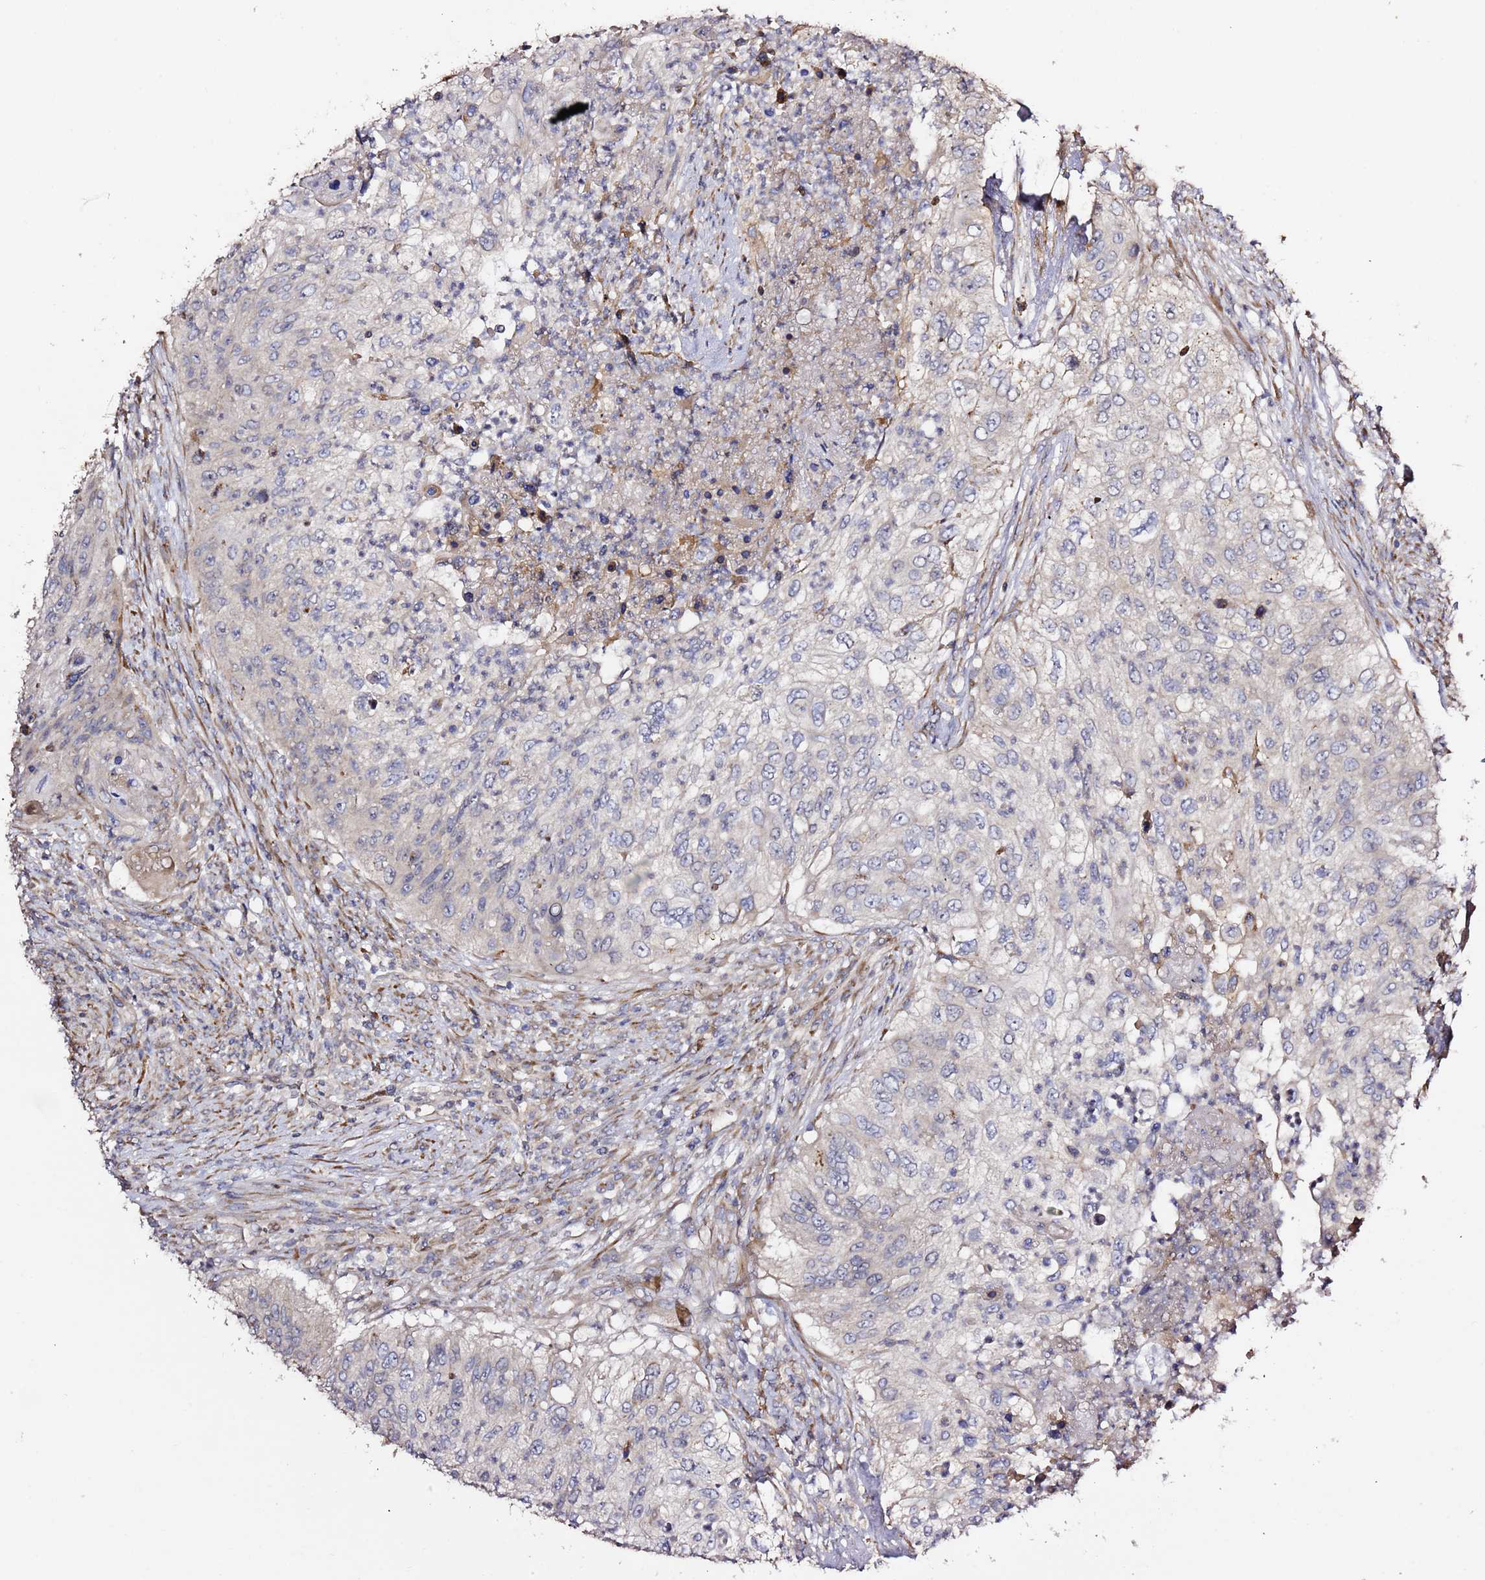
{"staining": {"intensity": "negative", "quantity": "none", "location": "none"}, "tissue": "urothelial cancer", "cell_type": "Tumor cells", "image_type": "cancer", "snomed": [{"axis": "morphology", "description": "Urothelial carcinoma, High grade"}, {"axis": "topography", "description": "Urinary bladder"}], "caption": "This is an IHC image of human urothelial cancer. There is no positivity in tumor cells.", "gene": "HSD17B7", "patient": {"sex": "female", "age": 60}}